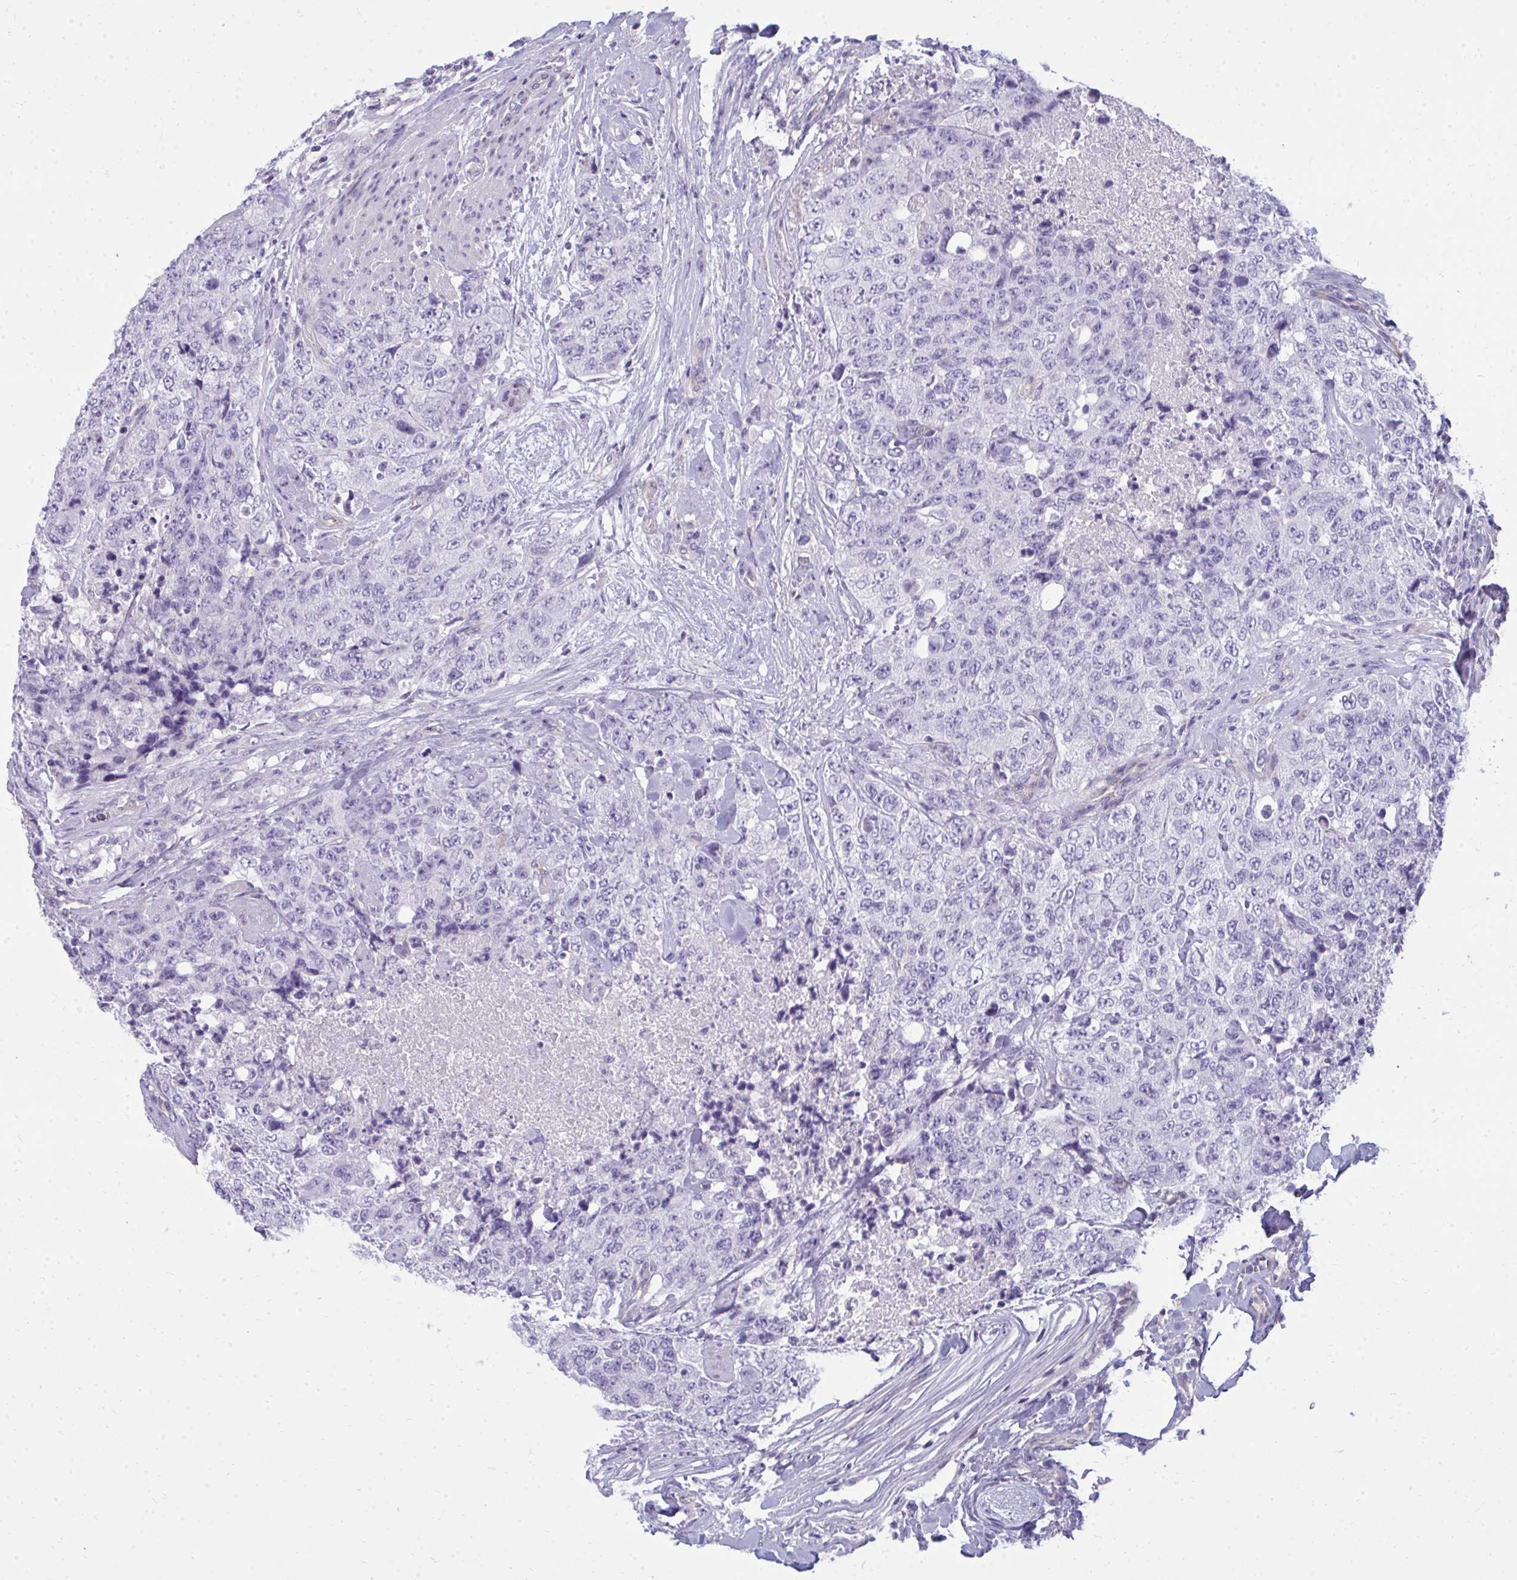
{"staining": {"intensity": "negative", "quantity": "none", "location": "none"}, "tissue": "urothelial cancer", "cell_type": "Tumor cells", "image_type": "cancer", "snomed": [{"axis": "morphology", "description": "Urothelial carcinoma, High grade"}, {"axis": "topography", "description": "Urinary bladder"}], "caption": "This is a photomicrograph of immunohistochemistry staining of urothelial cancer, which shows no staining in tumor cells. Brightfield microscopy of immunohistochemistry stained with DAB (brown) and hematoxylin (blue), captured at high magnification.", "gene": "FABP3", "patient": {"sex": "female", "age": 78}}